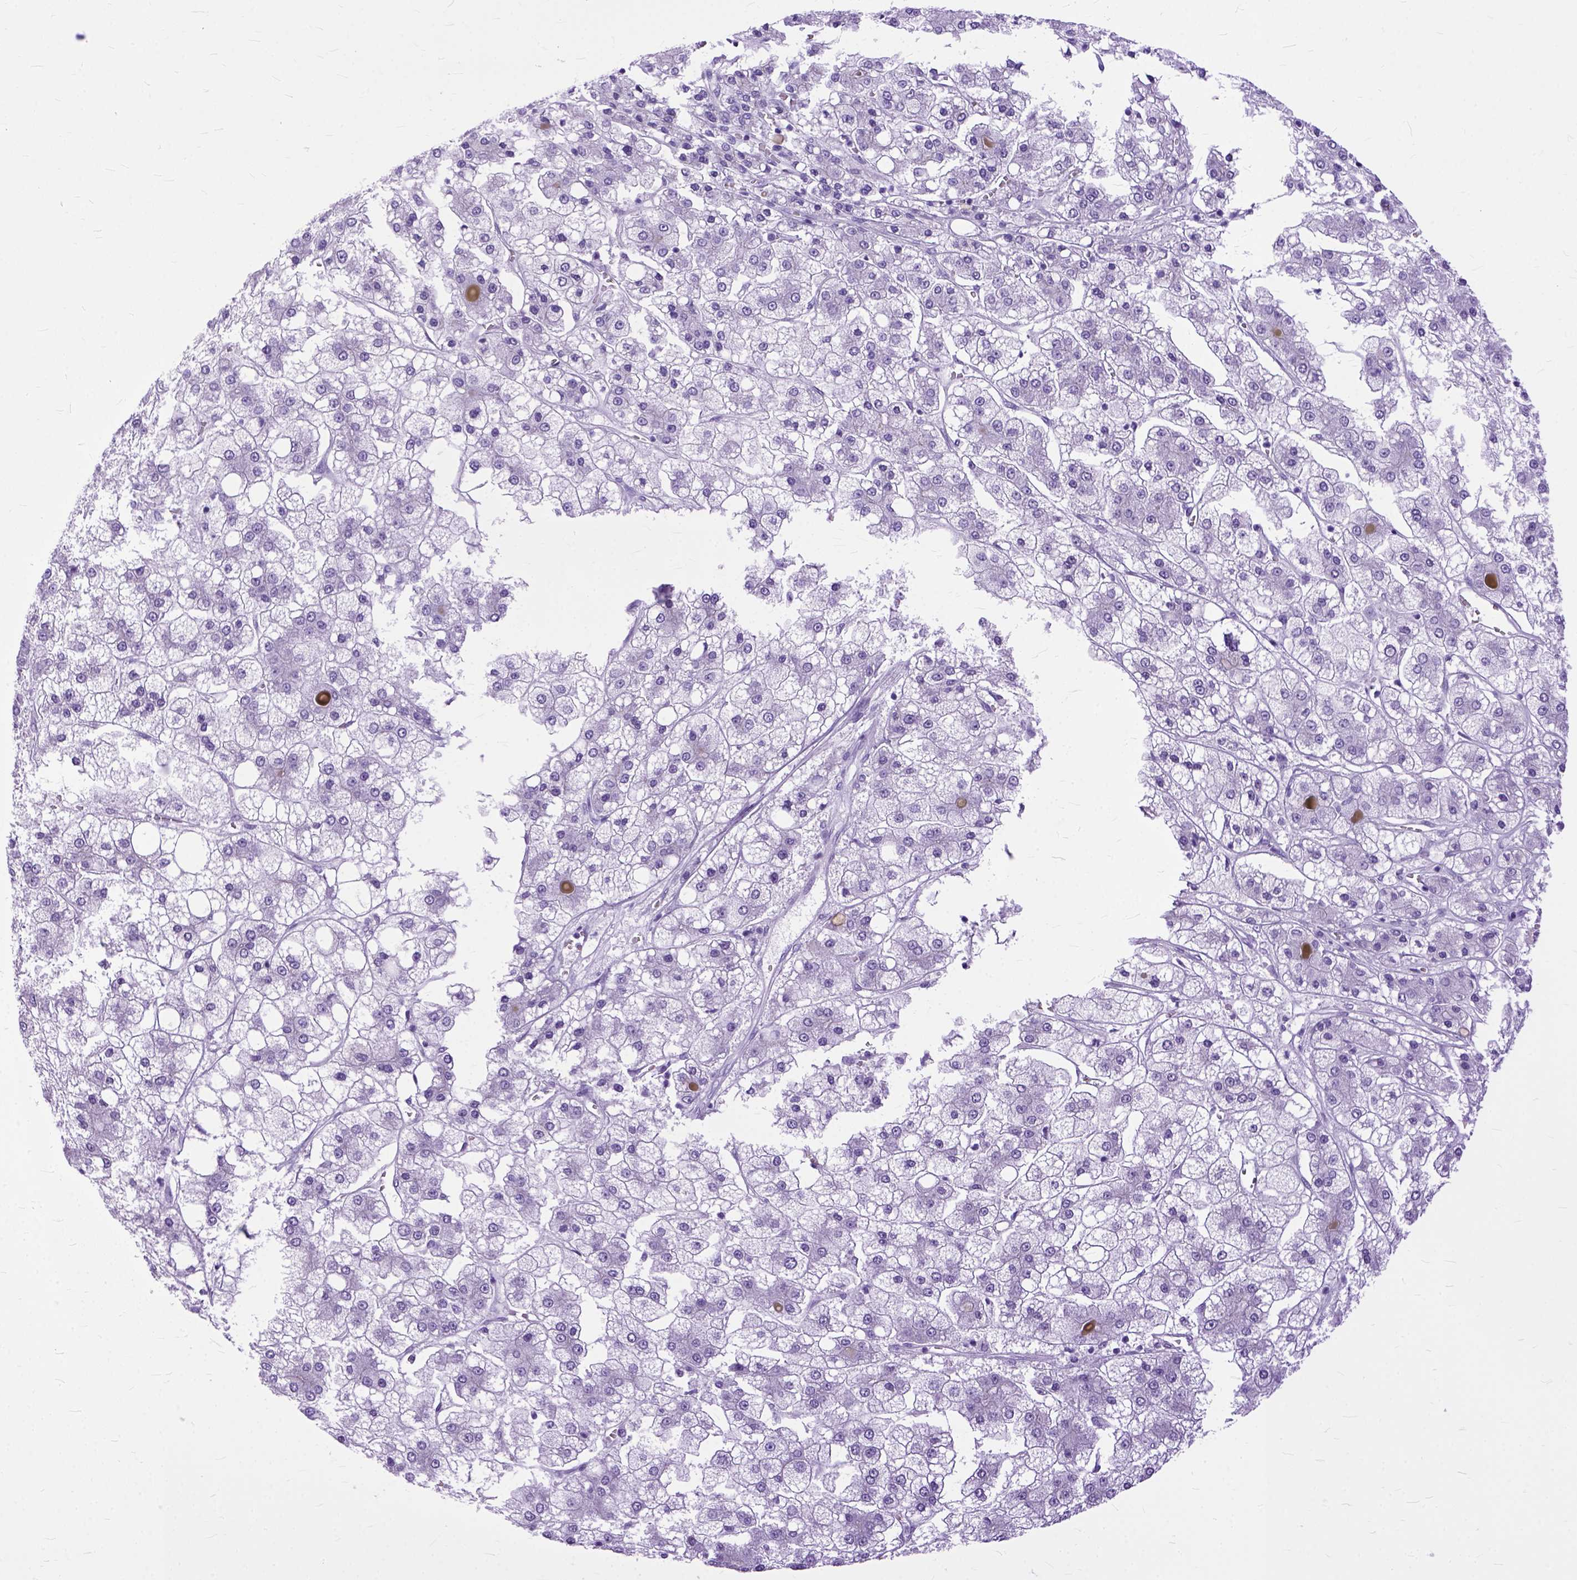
{"staining": {"intensity": "negative", "quantity": "none", "location": "none"}, "tissue": "liver cancer", "cell_type": "Tumor cells", "image_type": "cancer", "snomed": [{"axis": "morphology", "description": "Carcinoma, Hepatocellular, NOS"}, {"axis": "topography", "description": "Liver"}], "caption": "Immunohistochemistry (IHC) histopathology image of human hepatocellular carcinoma (liver) stained for a protein (brown), which exhibits no staining in tumor cells.", "gene": "GNGT1", "patient": {"sex": "male", "age": 73}}